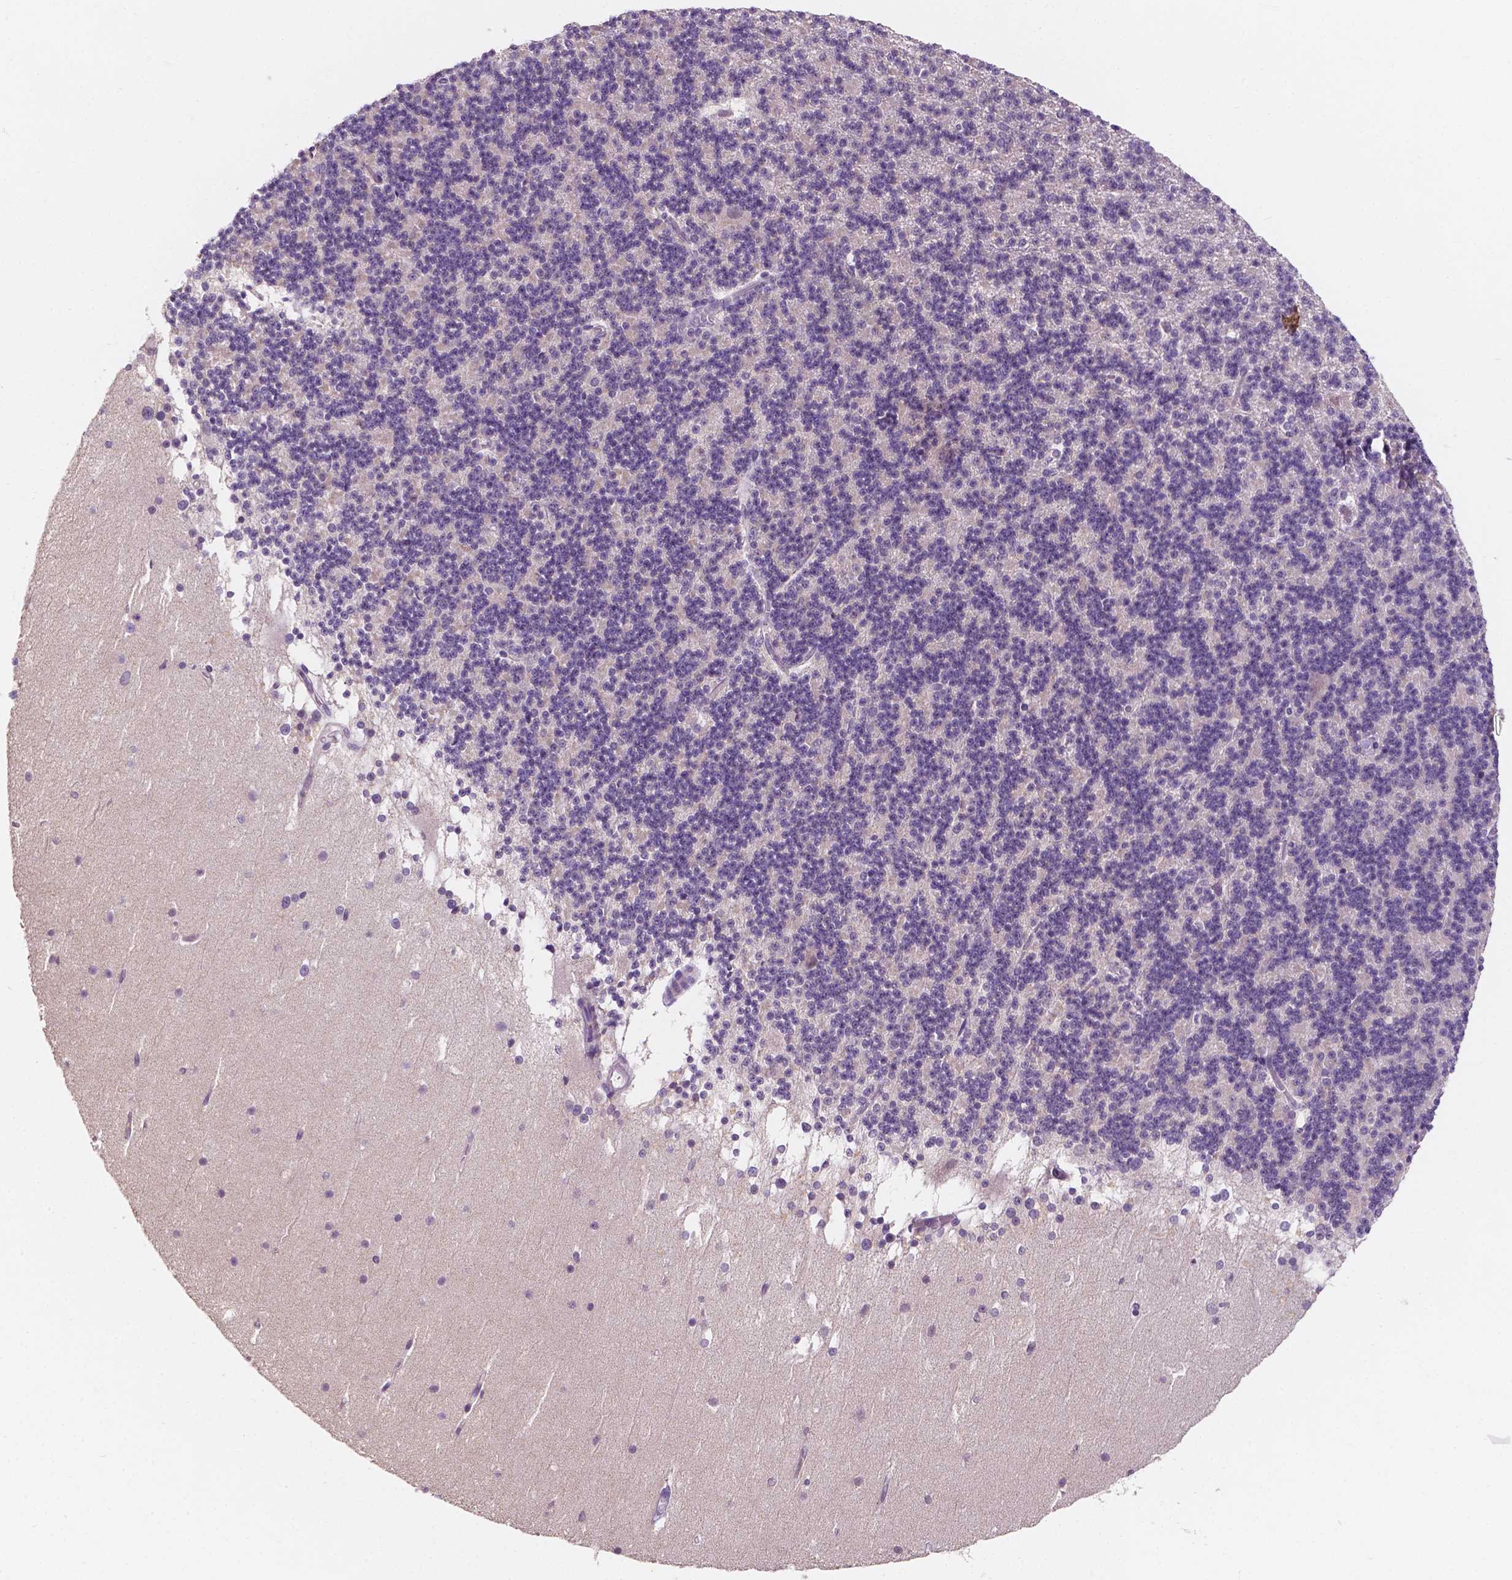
{"staining": {"intensity": "negative", "quantity": "none", "location": "none"}, "tissue": "cerebellum", "cell_type": "Cells in granular layer", "image_type": "normal", "snomed": [{"axis": "morphology", "description": "Normal tissue, NOS"}, {"axis": "topography", "description": "Cerebellum"}], "caption": "Immunohistochemistry of unremarkable human cerebellum displays no positivity in cells in granular layer. (DAB immunohistochemistry (IHC) with hematoxylin counter stain).", "gene": "SIRT2", "patient": {"sex": "female", "age": 19}}